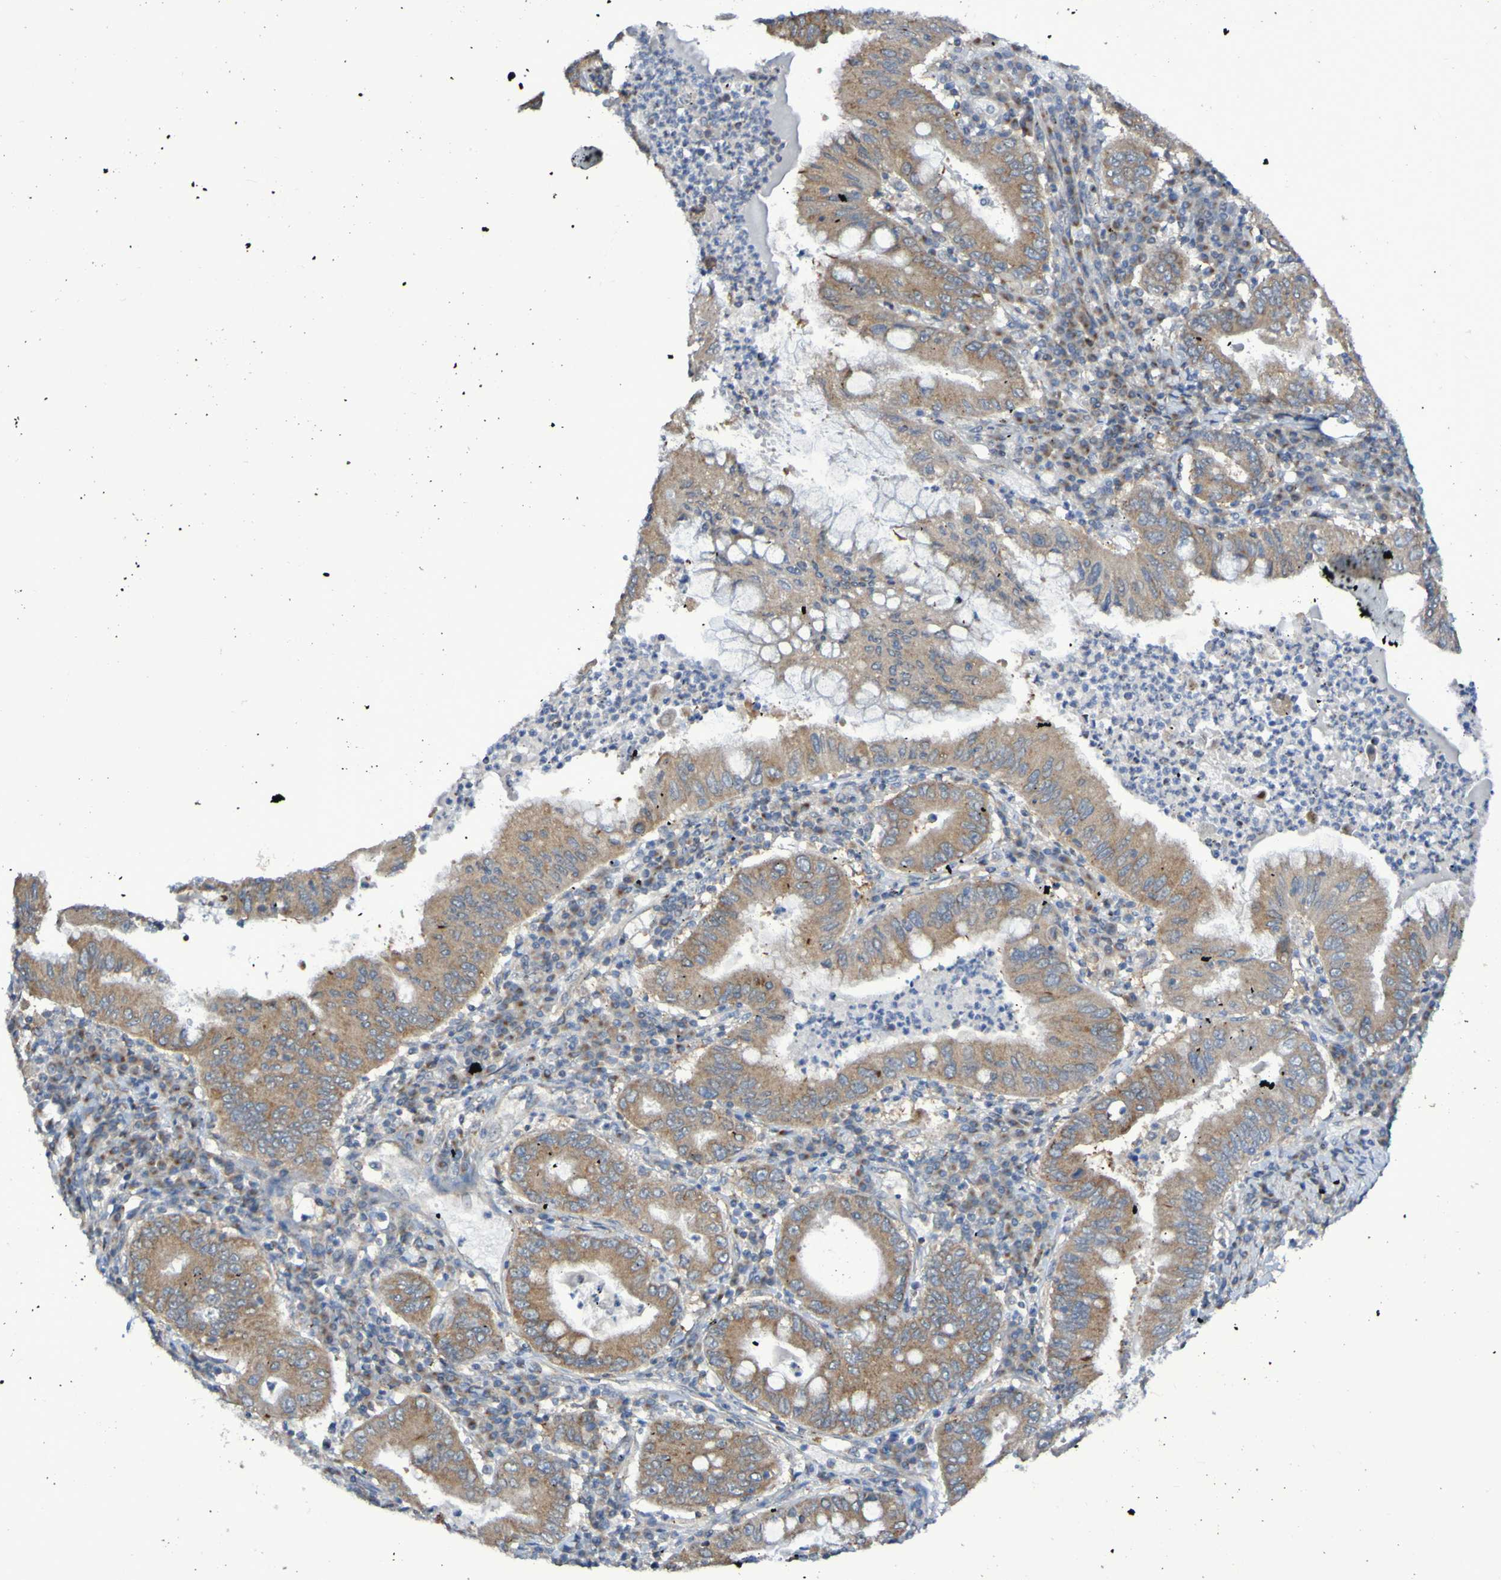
{"staining": {"intensity": "moderate", "quantity": ">75%", "location": "cytoplasmic/membranous"}, "tissue": "stomach cancer", "cell_type": "Tumor cells", "image_type": "cancer", "snomed": [{"axis": "morphology", "description": "Normal tissue, NOS"}, {"axis": "morphology", "description": "Adenocarcinoma, NOS"}, {"axis": "topography", "description": "Esophagus"}, {"axis": "topography", "description": "Stomach, upper"}, {"axis": "topography", "description": "Peripheral nerve tissue"}], "caption": "Tumor cells reveal medium levels of moderate cytoplasmic/membranous positivity in about >75% of cells in human adenocarcinoma (stomach). Ihc stains the protein in brown and the nuclei are stained blue.", "gene": "LMBRD2", "patient": {"sex": "male", "age": 62}}